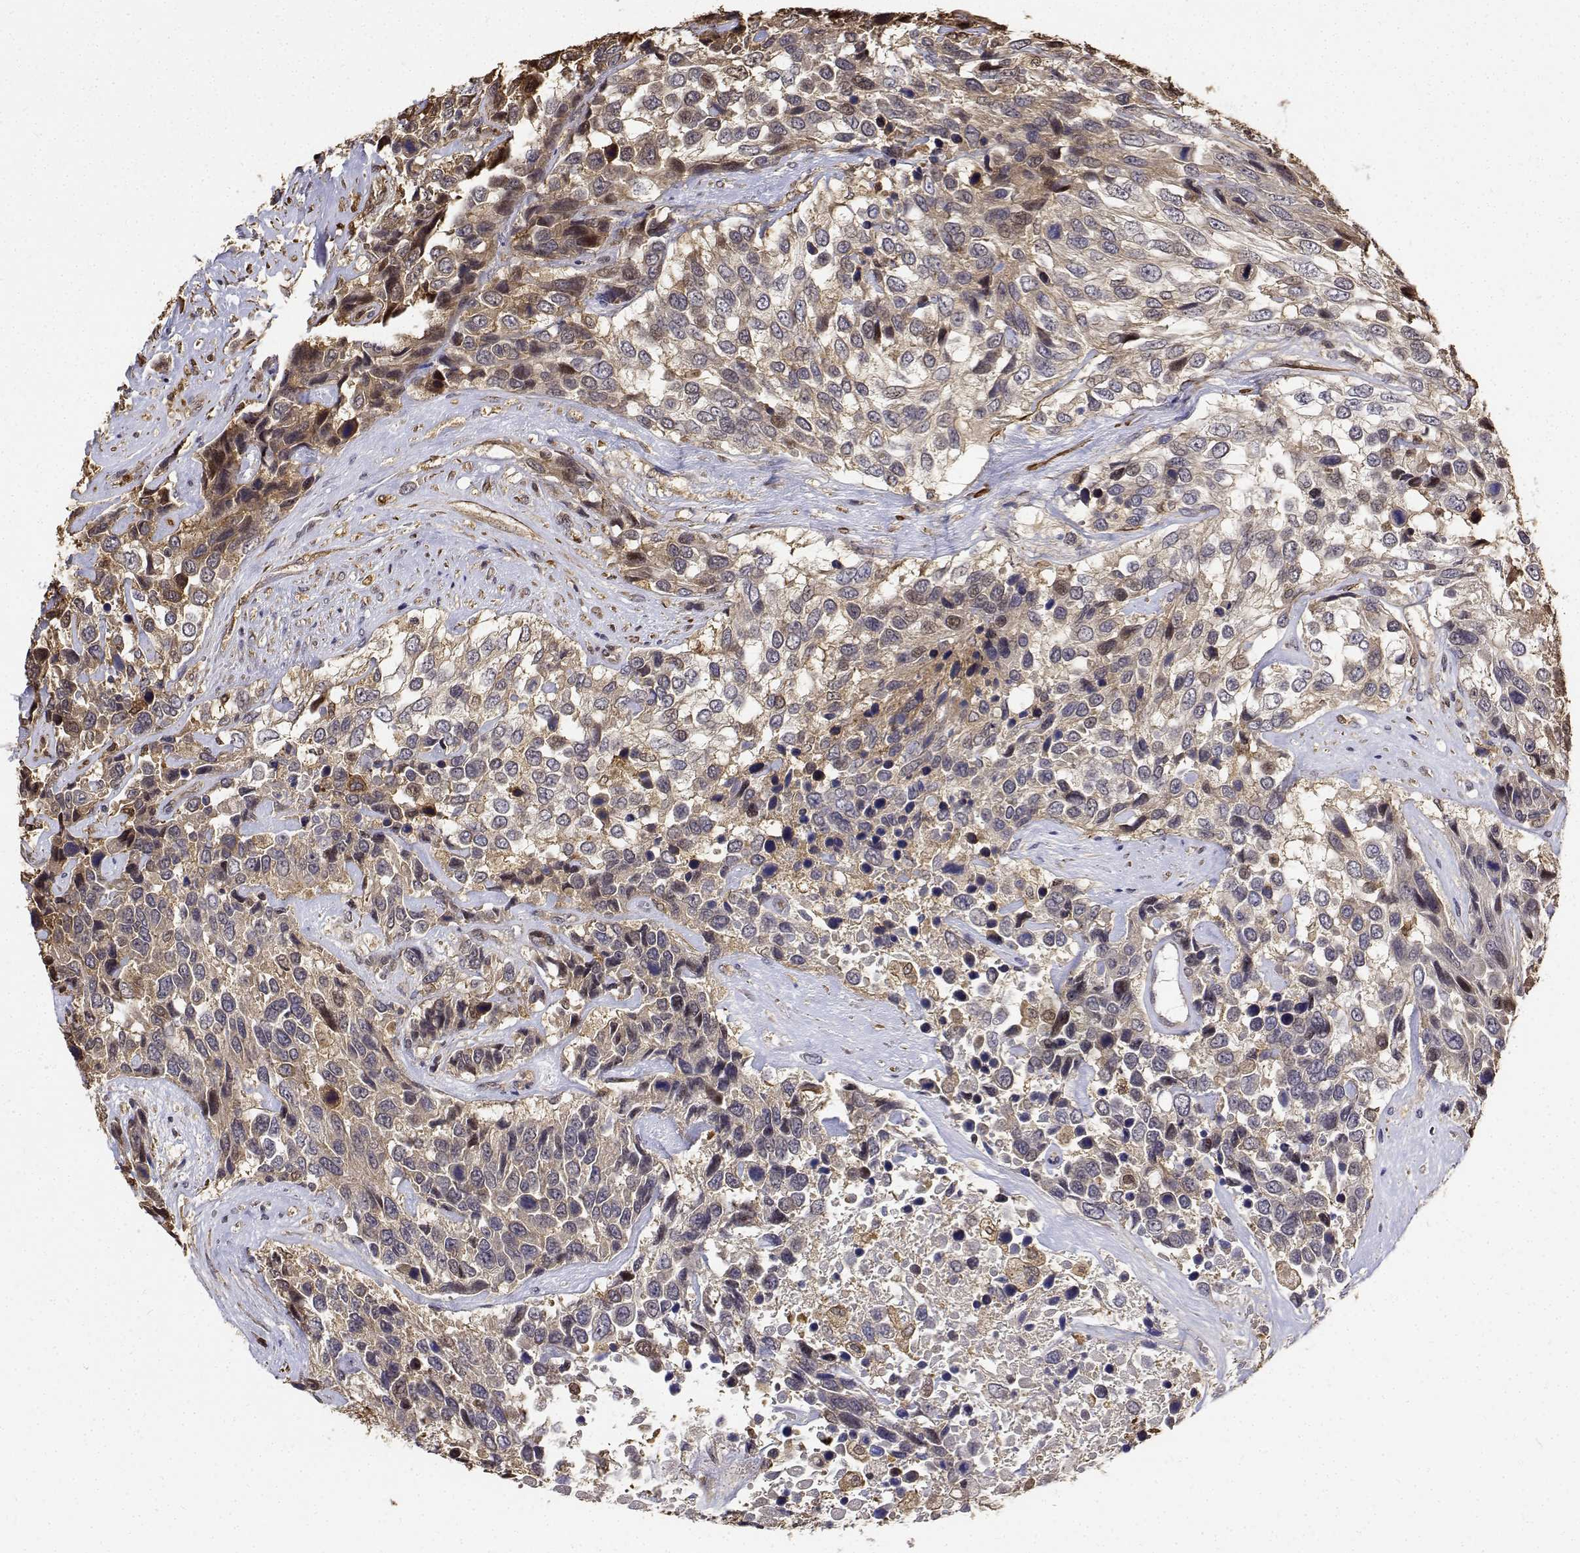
{"staining": {"intensity": "weak", "quantity": ">75%", "location": "cytoplasmic/membranous,nuclear"}, "tissue": "urothelial cancer", "cell_type": "Tumor cells", "image_type": "cancer", "snomed": [{"axis": "morphology", "description": "Urothelial carcinoma, High grade"}, {"axis": "topography", "description": "Urinary bladder"}], "caption": "Immunohistochemistry (IHC) image of neoplastic tissue: human urothelial cancer stained using IHC shows low levels of weak protein expression localized specifically in the cytoplasmic/membranous and nuclear of tumor cells, appearing as a cytoplasmic/membranous and nuclear brown color.", "gene": "PCID2", "patient": {"sex": "female", "age": 70}}